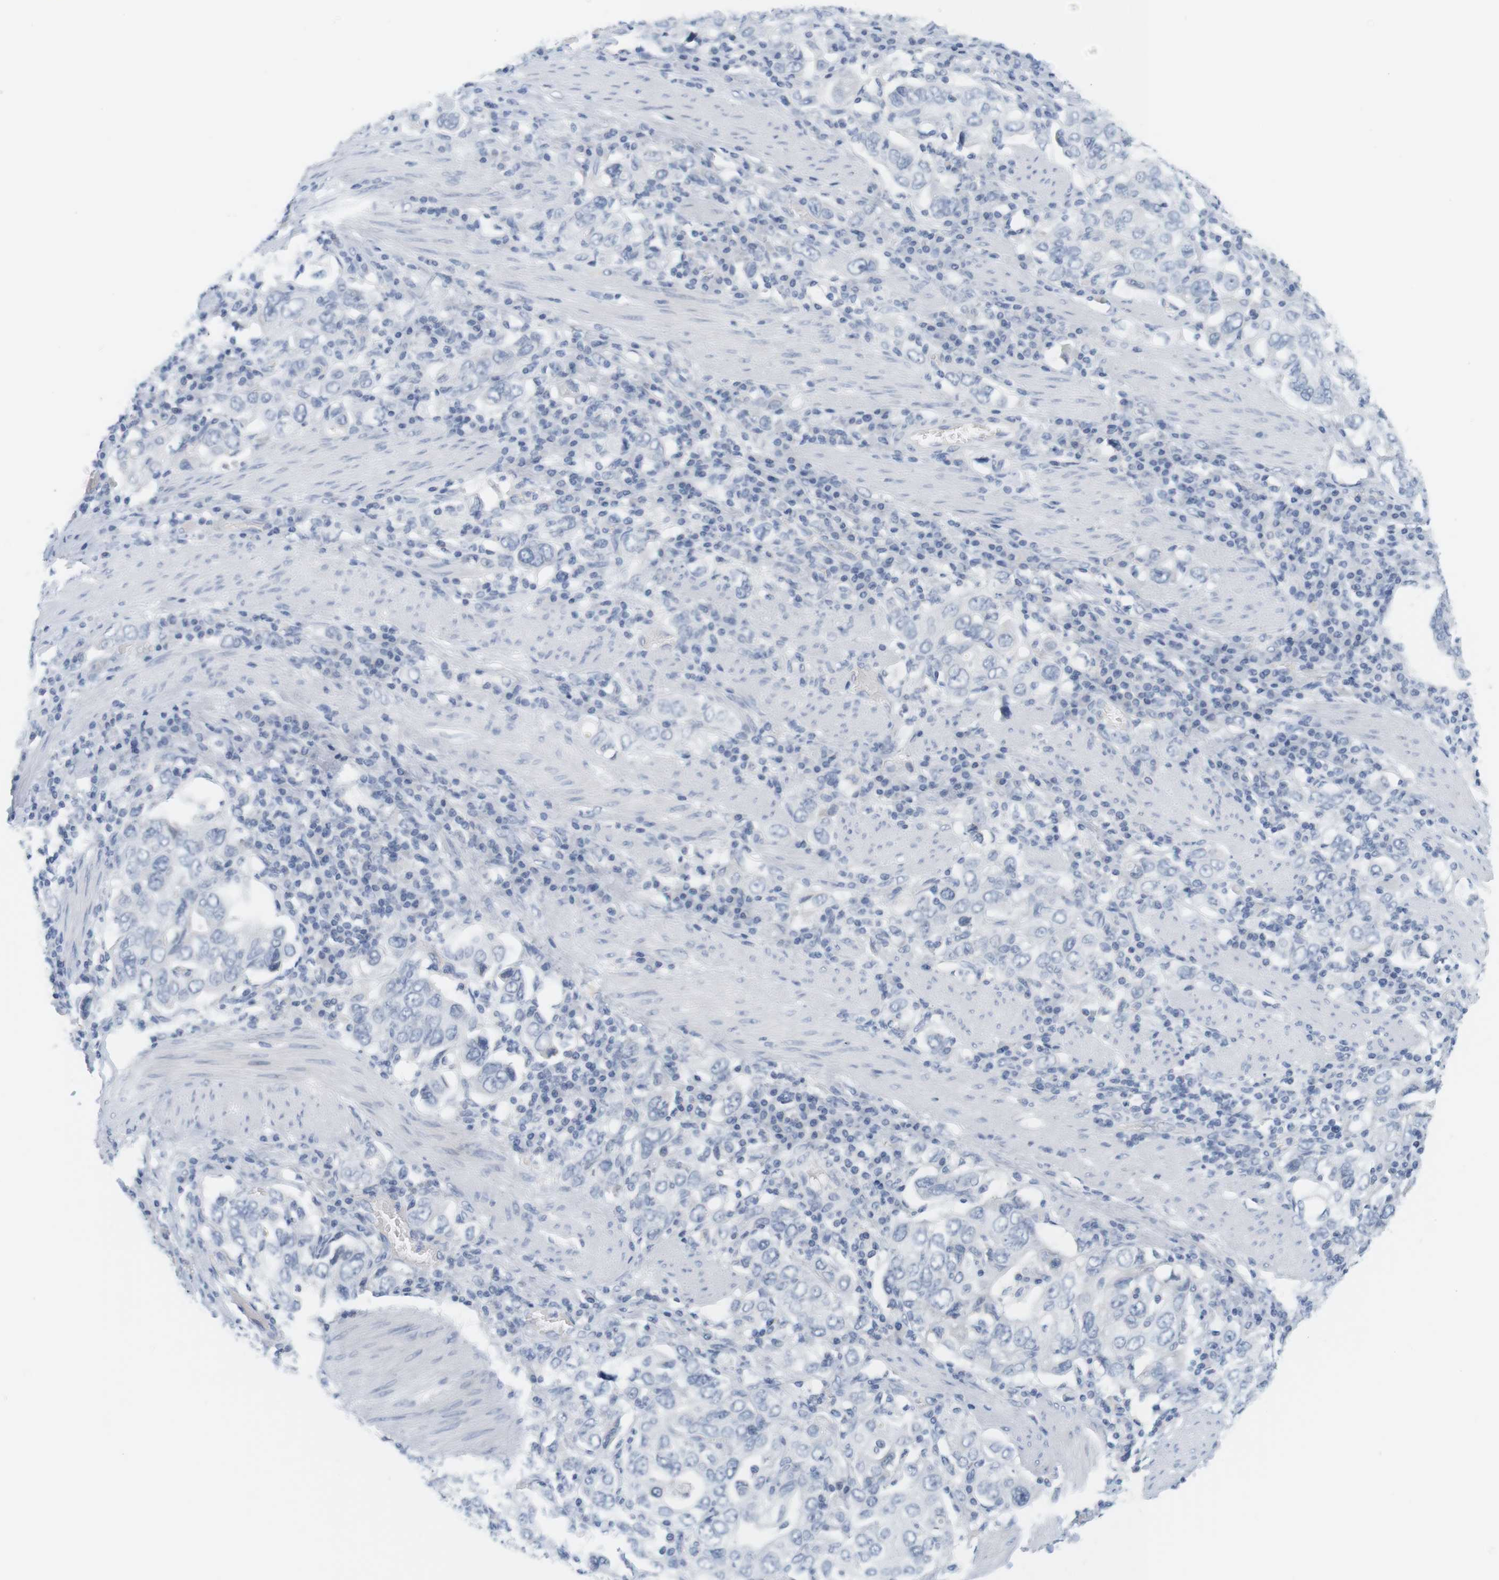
{"staining": {"intensity": "negative", "quantity": "none", "location": "none"}, "tissue": "stomach cancer", "cell_type": "Tumor cells", "image_type": "cancer", "snomed": [{"axis": "morphology", "description": "Adenocarcinoma, NOS"}, {"axis": "topography", "description": "Stomach, upper"}], "caption": "The immunohistochemistry micrograph has no significant staining in tumor cells of stomach cancer tissue.", "gene": "OPRM1", "patient": {"sex": "male", "age": 62}}